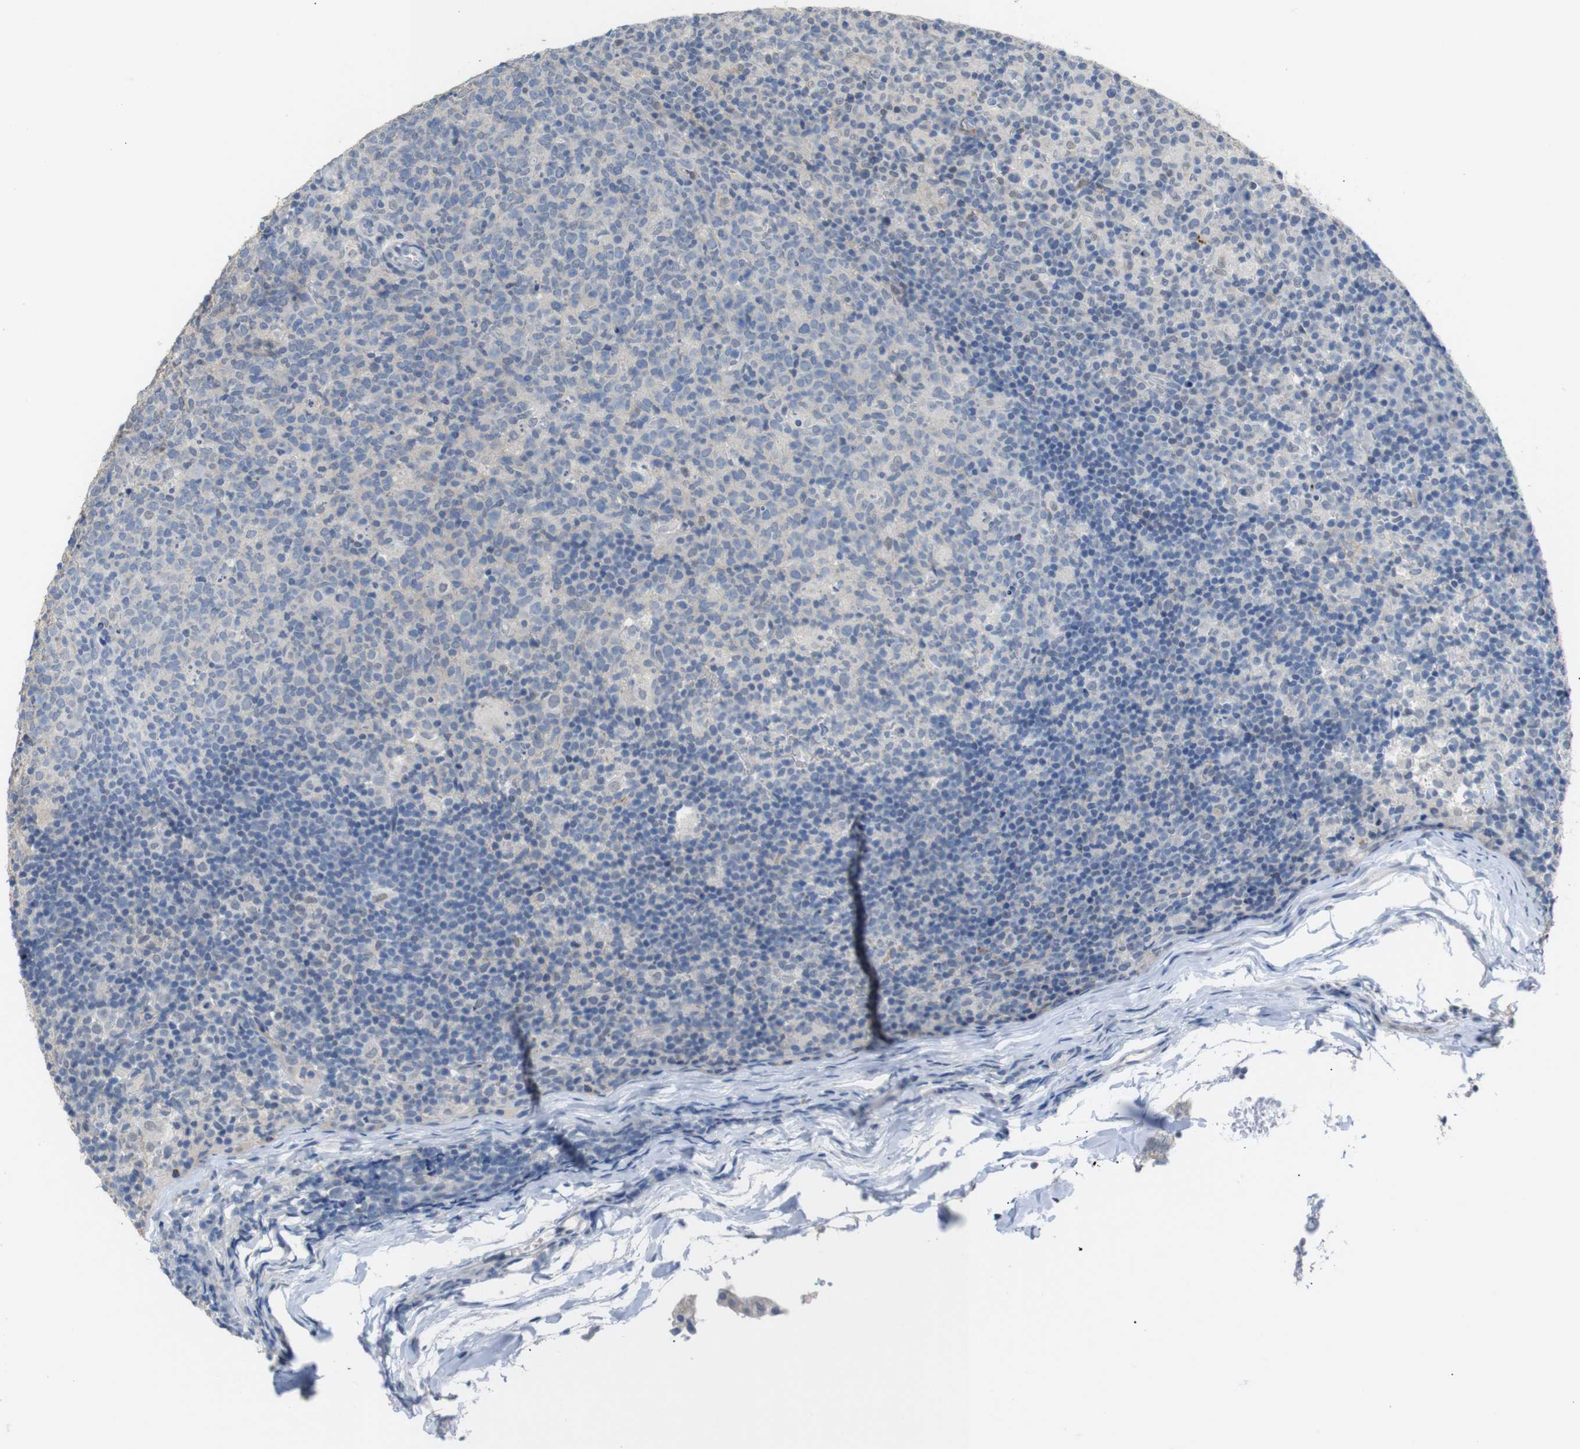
{"staining": {"intensity": "negative", "quantity": "none", "location": "none"}, "tissue": "lymph node", "cell_type": "Germinal center cells", "image_type": "normal", "snomed": [{"axis": "morphology", "description": "Normal tissue, NOS"}, {"axis": "morphology", "description": "Inflammation, NOS"}, {"axis": "topography", "description": "Lymph node"}], "caption": "A micrograph of lymph node stained for a protein demonstrates no brown staining in germinal center cells. (DAB IHC, high magnification).", "gene": "CHRM5", "patient": {"sex": "male", "age": 55}}